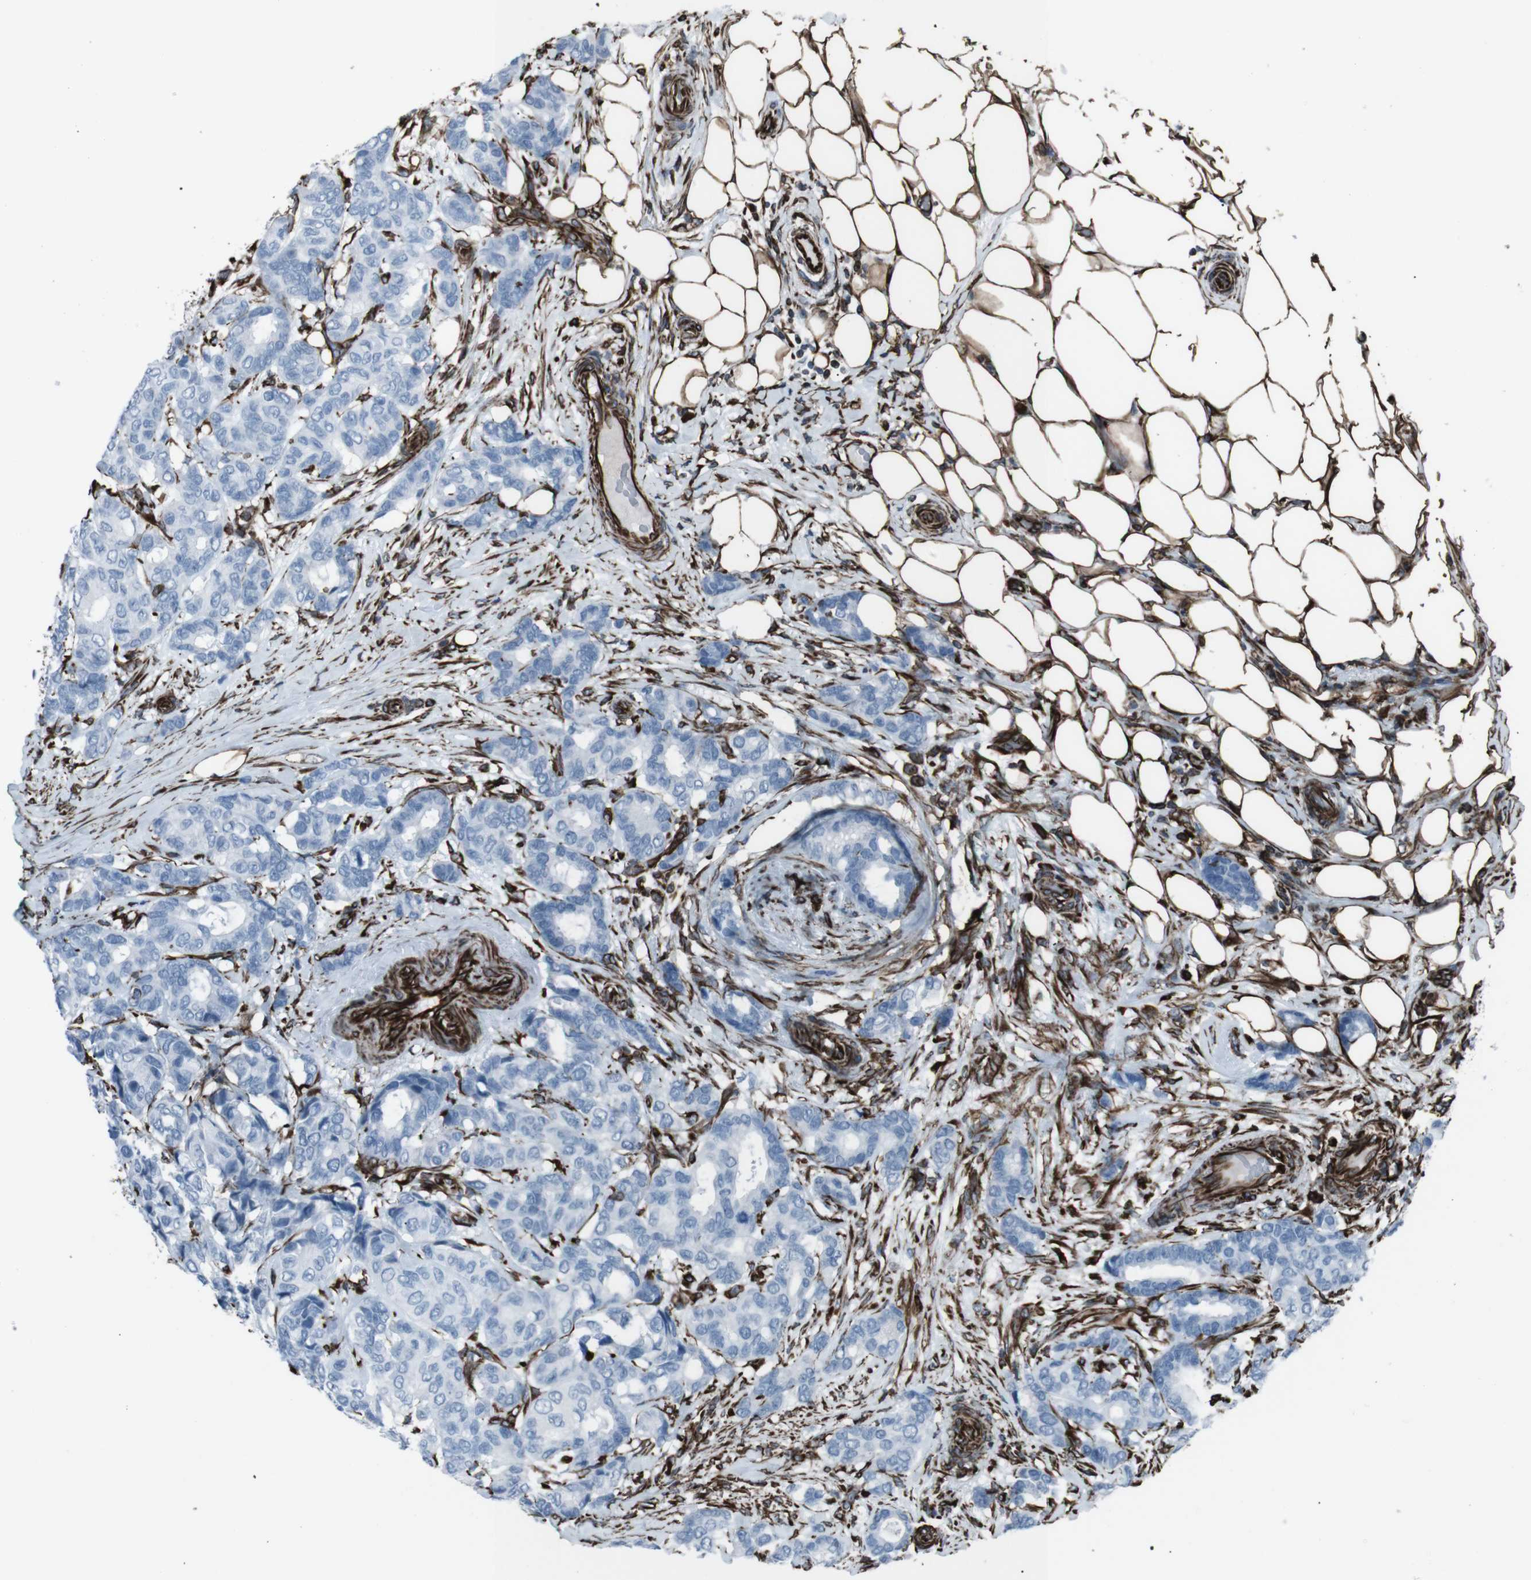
{"staining": {"intensity": "negative", "quantity": "none", "location": "none"}, "tissue": "breast cancer", "cell_type": "Tumor cells", "image_type": "cancer", "snomed": [{"axis": "morphology", "description": "Duct carcinoma"}, {"axis": "topography", "description": "Breast"}], "caption": "Micrograph shows no protein positivity in tumor cells of intraductal carcinoma (breast) tissue. (DAB immunohistochemistry (IHC) visualized using brightfield microscopy, high magnification).", "gene": "ZDHHC6", "patient": {"sex": "female", "age": 87}}